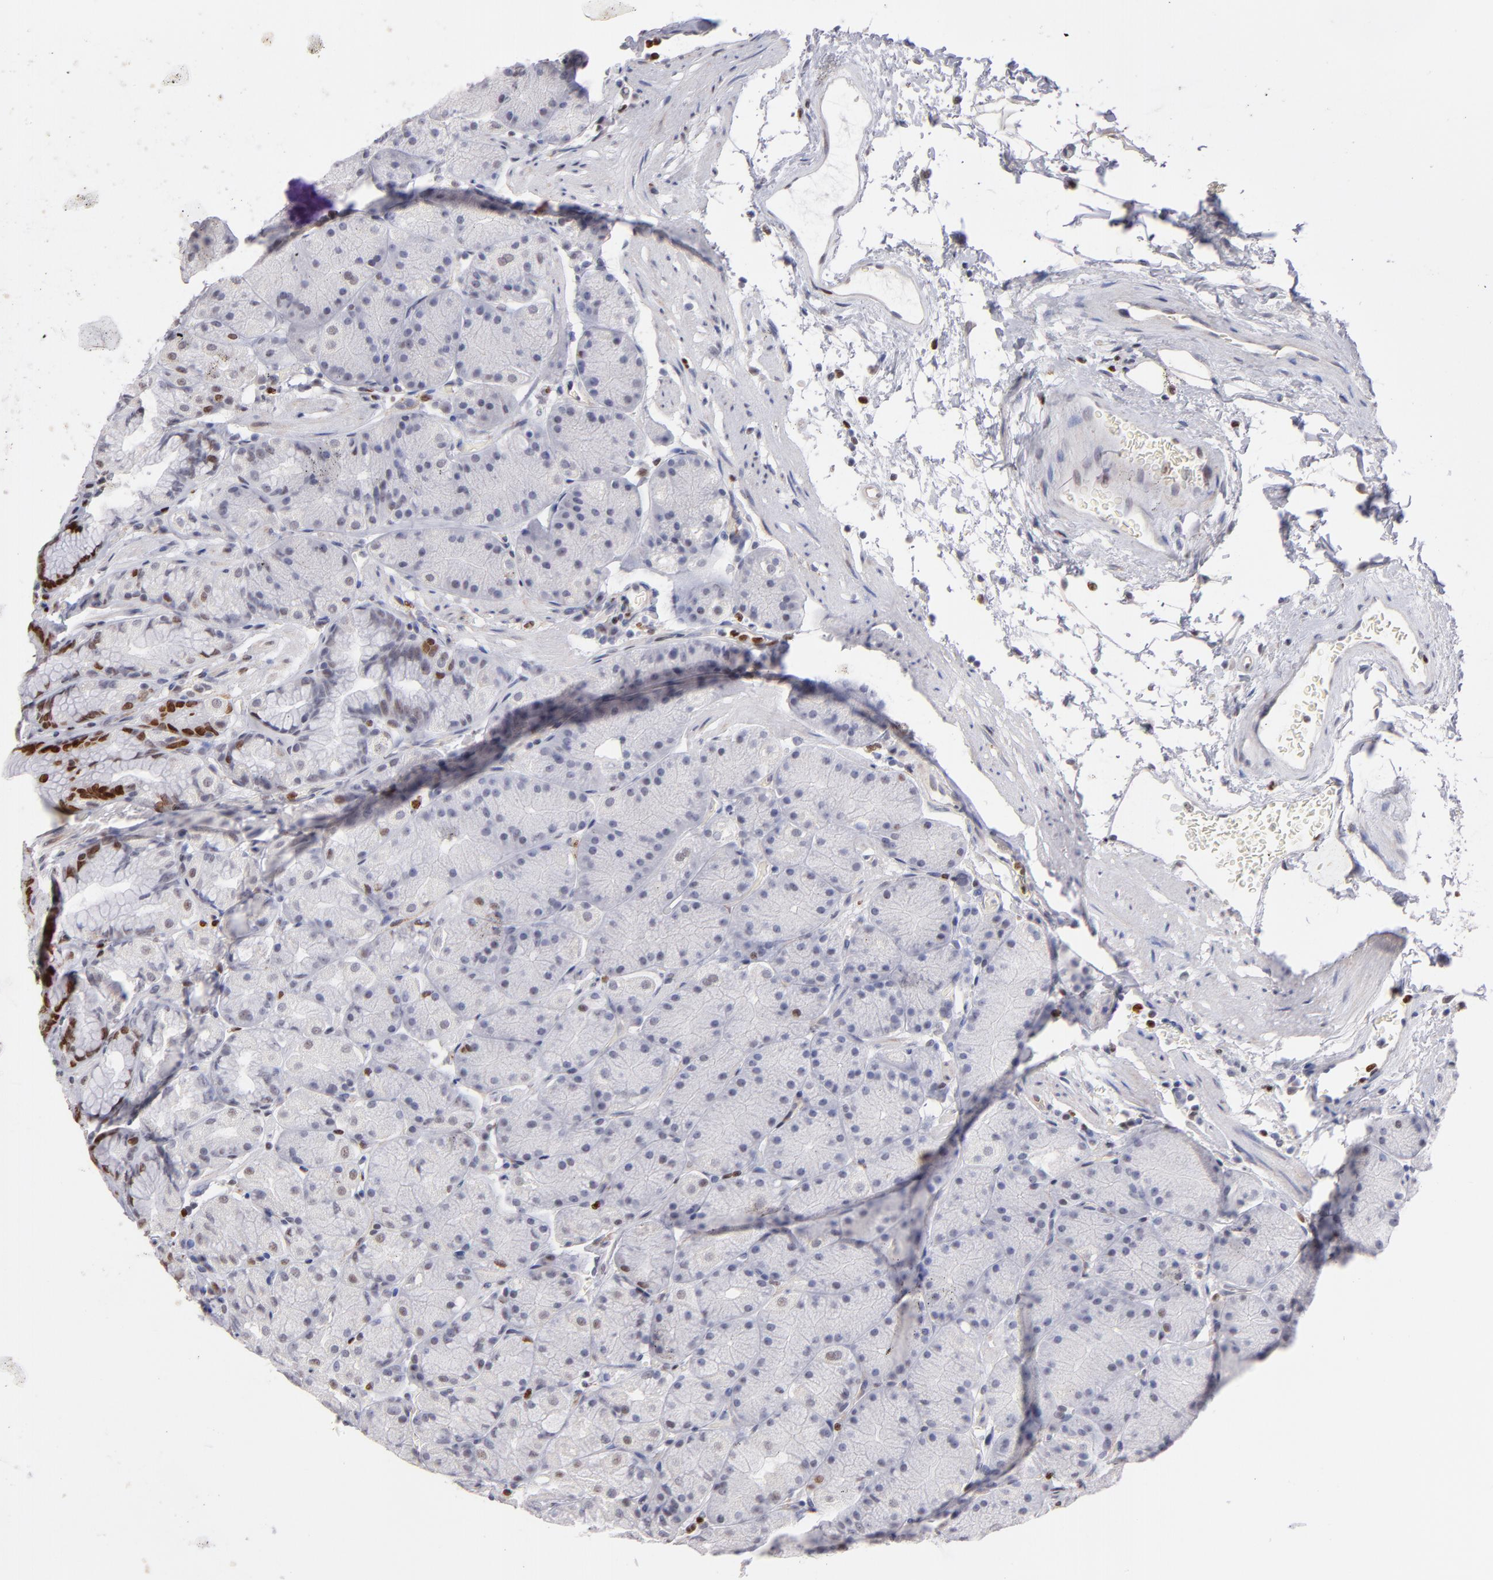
{"staining": {"intensity": "strong", "quantity": "25%-75%", "location": "nuclear"}, "tissue": "stomach", "cell_type": "Glandular cells", "image_type": "normal", "snomed": [{"axis": "morphology", "description": "Normal tissue, NOS"}, {"axis": "topography", "description": "Stomach, upper"}, {"axis": "topography", "description": "Stomach"}], "caption": "Immunohistochemistry micrograph of benign stomach: human stomach stained using immunohistochemistry shows high levels of strong protein expression localized specifically in the nuclear of glandular cells, appearing as a nuclear brown color.", "gene": "POLA1", "patient": {"sex": "male", "age": 76}}